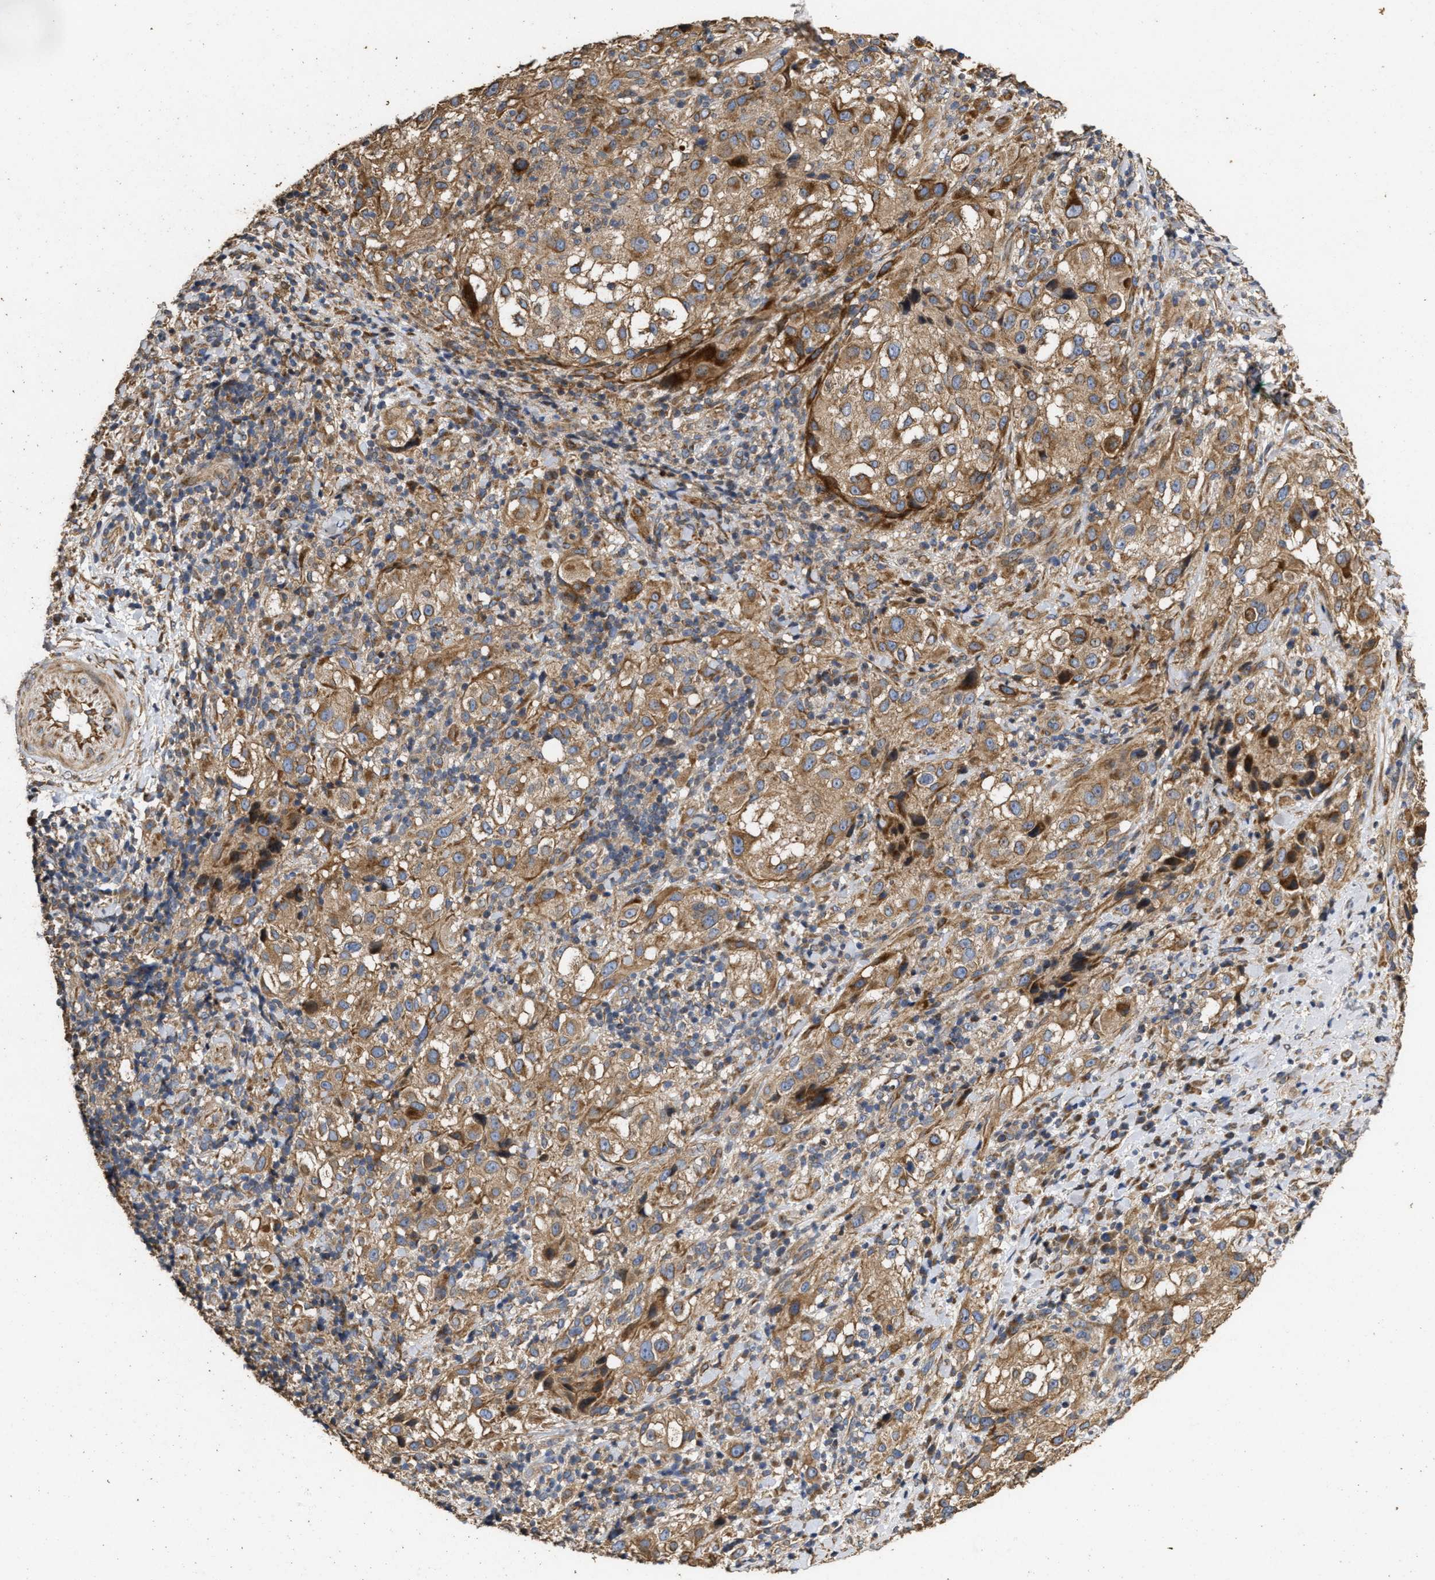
{"staining": {"intensity": "moderate", "quantity": ">75%", "location": "cytoplasmic/membranous"}, "tissue": "melanoma", "cell_type": "Tumor cells", "image_type": "cancer", "snomed": [{"axis": "morphology", "description": "Necrosis, NOS"}, {"axis": "morphology", "description": "Malignant melanoma, NOS"}, {"axis": "topography", "description": "Skin"}], "caption": "Melanoma stained for a protein reveals moderate cytoplasmic/membranous positivity in tumor cells.", "gene": "NAV1", "patient": {"sex": "female", "age": 87}}